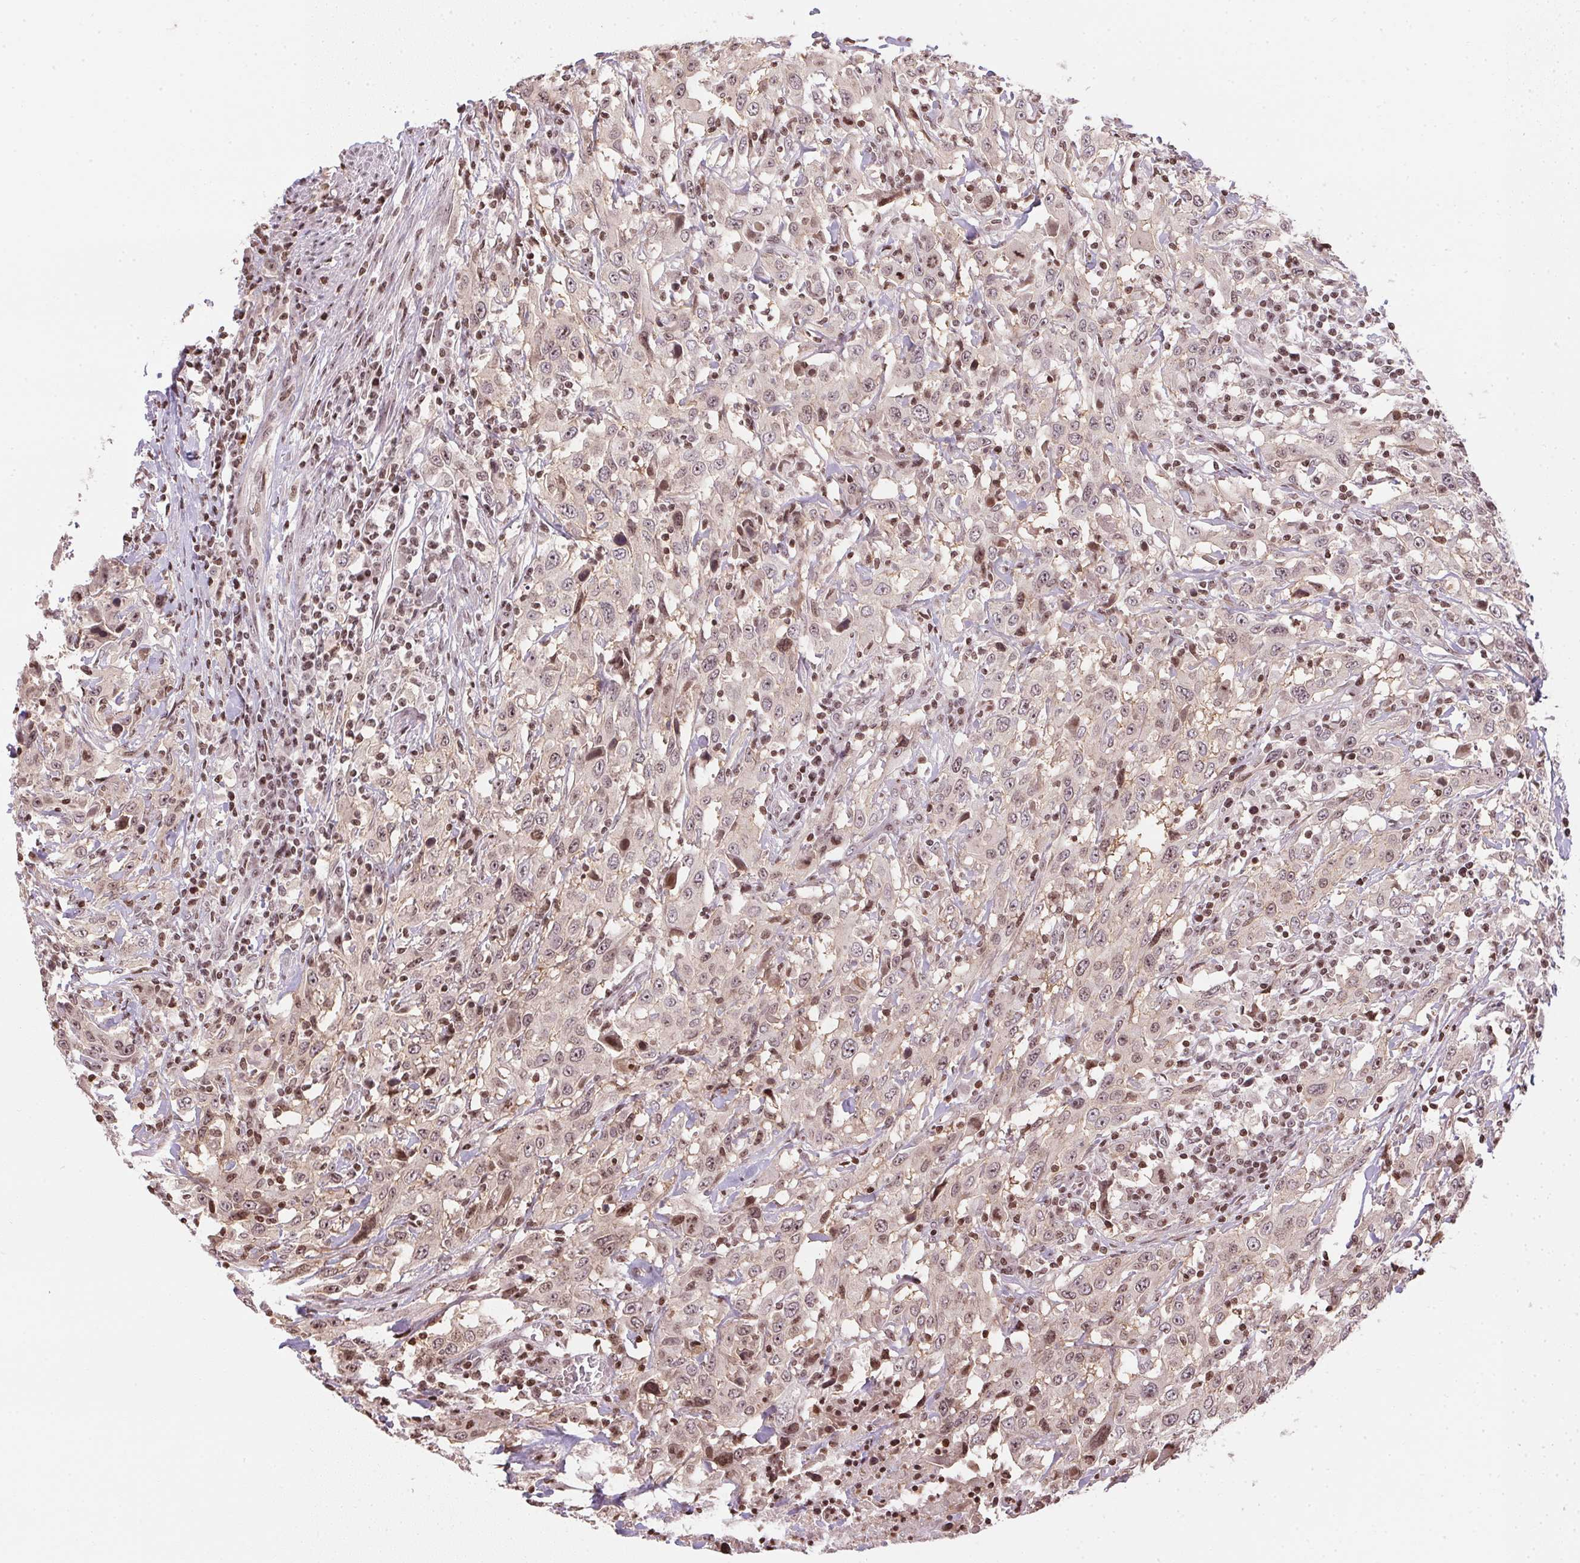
{"staining": {"intensity": "weak", "quantity": "<25%", "location": "cytoplasmic/membranous,nuclear"}, "tissue": "urothelial cancer", "cell_type": "Tumor cells", "image_type": "cancer", "snomed": [{"axis": "morphology", "description": "Urothelial carcinoma, High grade"}, {"axis": "topography", "description": "Urinary bladder"}], "caption": "An IHC image of urothelial cancer is shown. There is no staining in tumor cells of urothelial cancer.", "gene": "RNF181", "patient": {"sex": "male", "age": 61}}